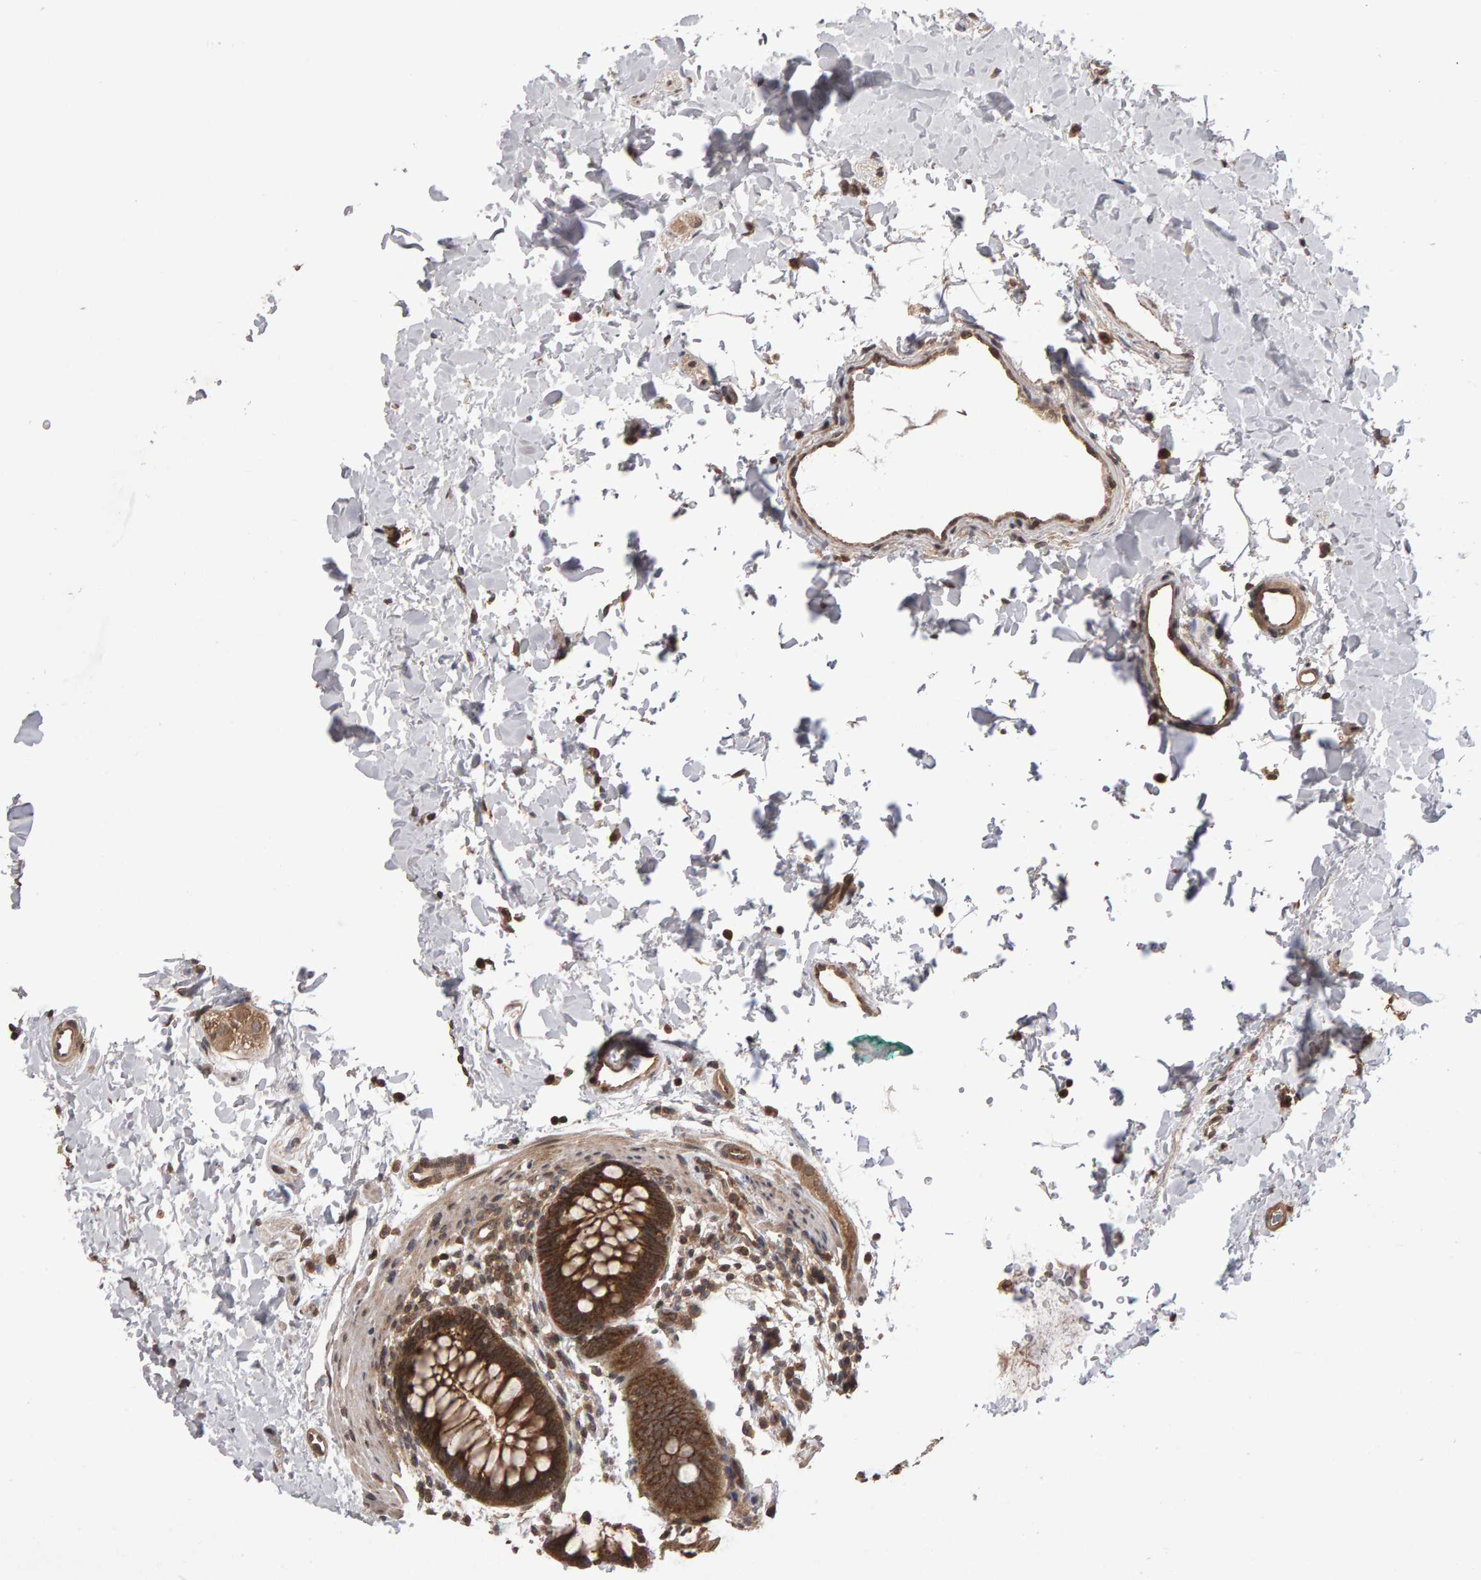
{"staining": {"intensity": "moderate", "quantity": ">75%", "location": "cytoplasmic/membranous"}, "tissue": "rectum", "cell_type": "Glandular cells", "image_type": "normal", "snomed": [{"axis": "morphology", "description": "Normal tissue, NOS"}, {"axis": "topography", "description": "Rectum"}], "caption": "Immunohistochemistry of normal human rectum shows medium levels of moderate cytoplasmic/membranous staining in approximately >75% of glandular cells. (DAB IHC with brightfield microscopy, high magnification).", "gene": "SCRIB", "patient": {"sex": "female", "age": 24}}